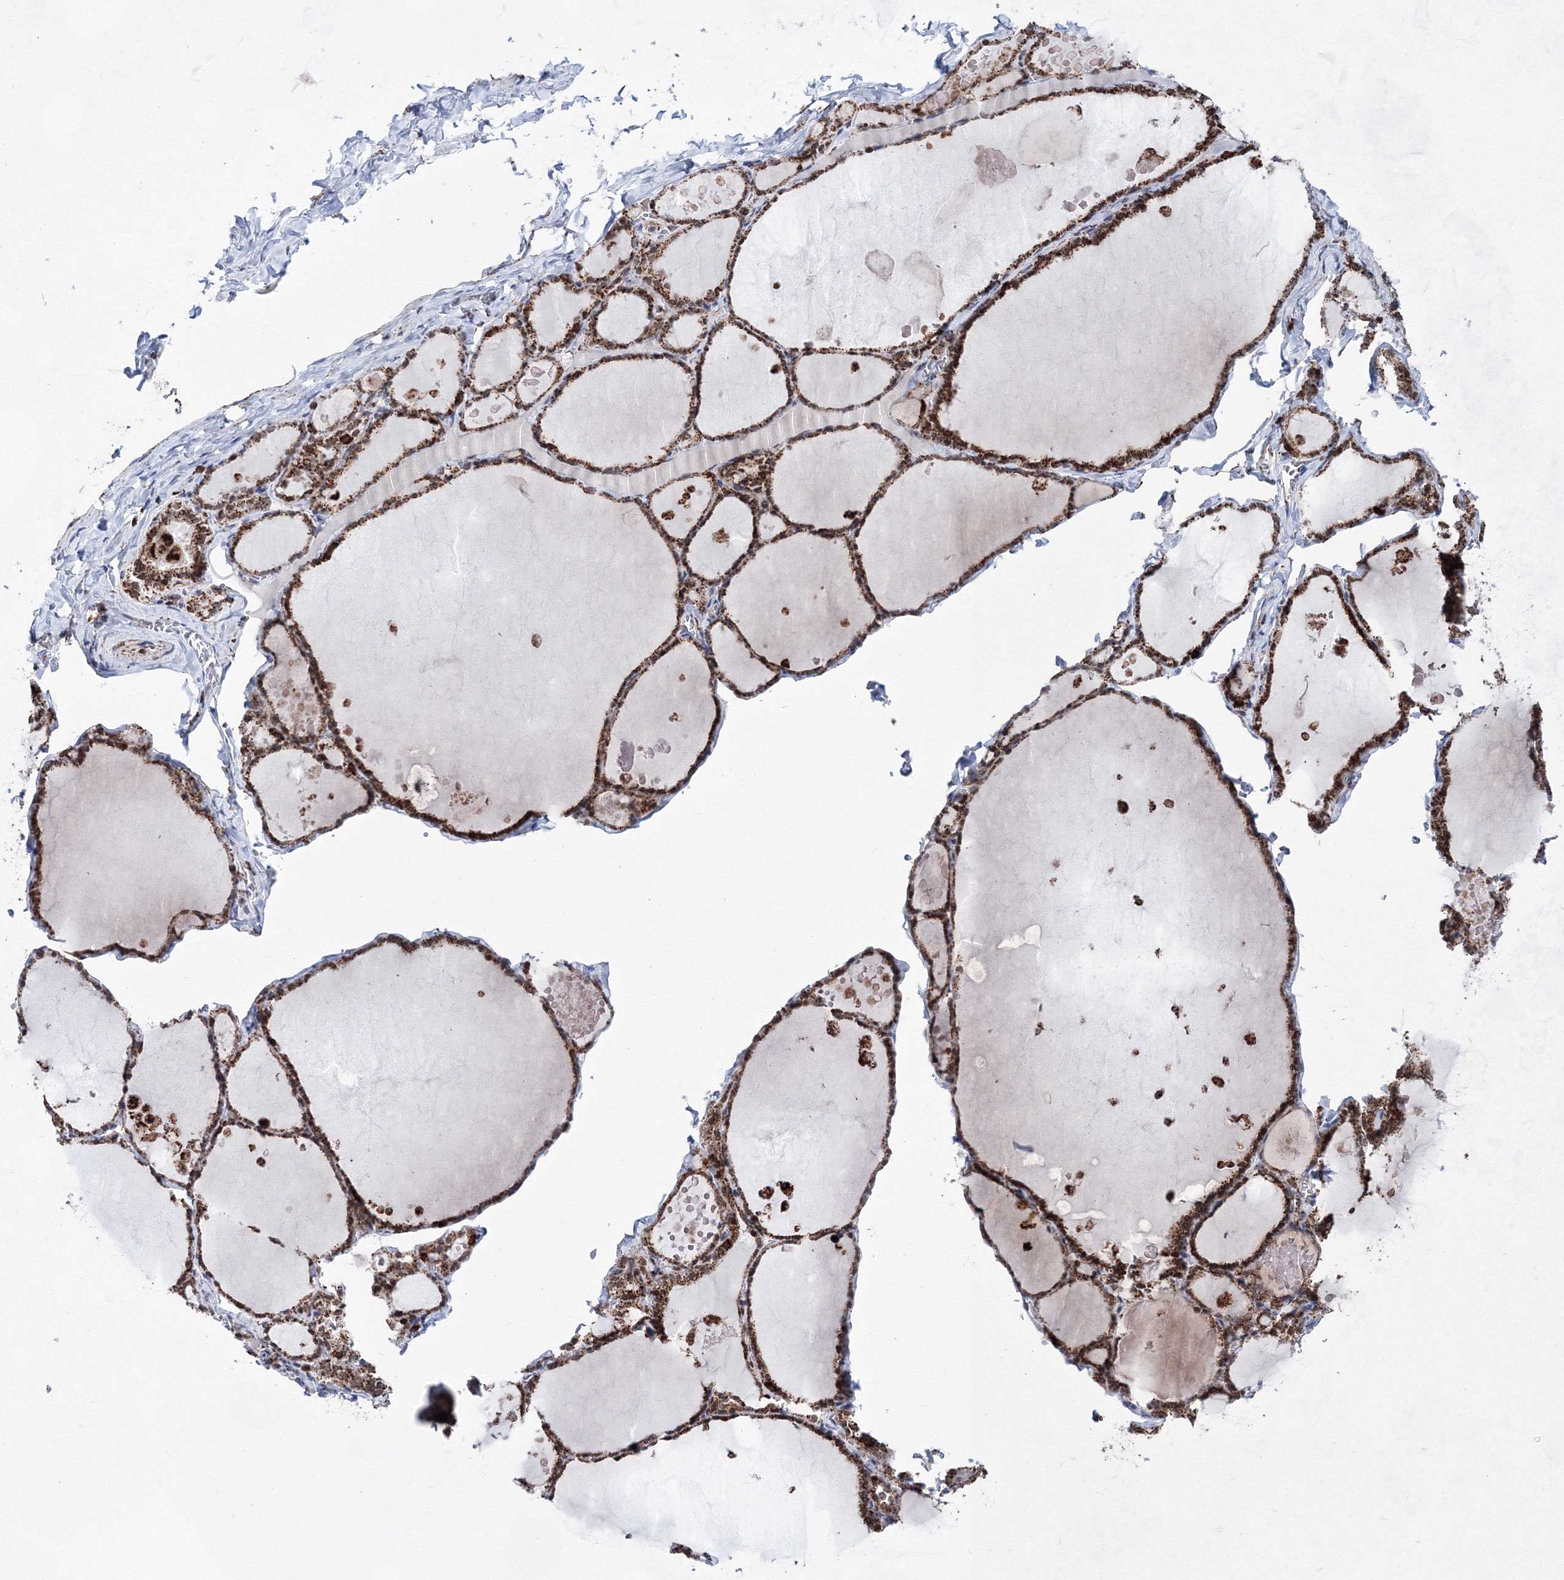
{"staining": {"intensity": "moderate", "quantity": ">75%", "location": "cytoplasmic/membranous"}, "tissue": "thyroid gland", "cell_type": "Glandular cells", "image_type": "normal", "snomed": [{"axis": "morphology", "description": "Normal tissue, NOS"}, {"axis": "topography", "description": "Thyroid gland"}], "caption": "Approximately >75% of glandular cells in benign thyroid gland demonstrate moderate cytoplasmic/membranous protein staining as visualized by brown immunohistochemical staining.", "gene": "HADHB", "patient": {"sex": "male", "age": 56}}